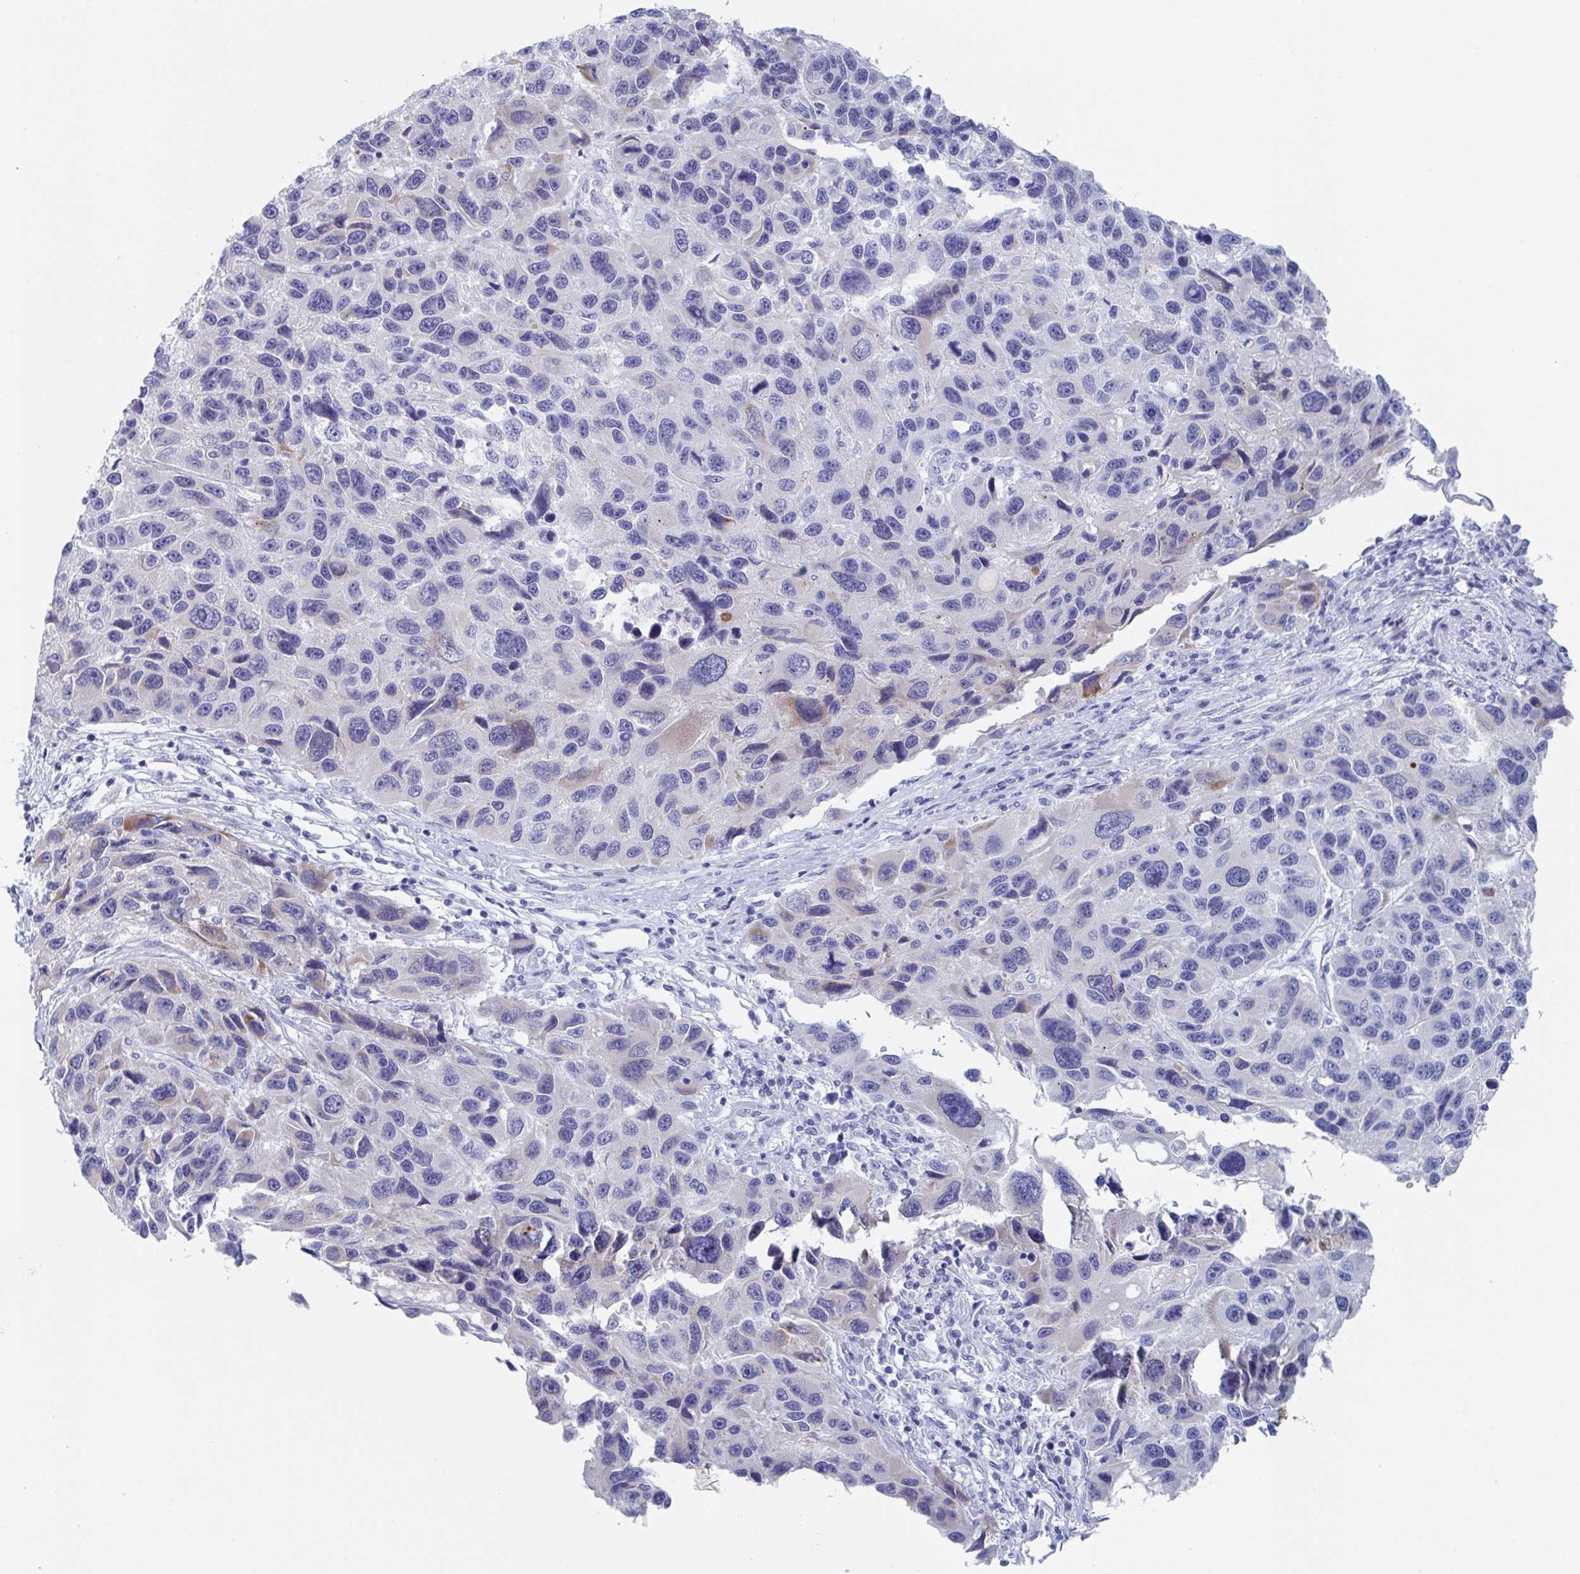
{"staining": {"intensity": "weak", "quantity": "<25%", "location": "cytoplasmic/membranous"}, "tissue": "melanoma", "cell_type": "Tumor cells", "image_type": "cancer", "snomed": [{"axis": "morphology", "description": "Malignant melanoma, NOS"}, {"axis": "topography", "description": "Skin"}], "caption": "IHC of malignant melanoma demonstrates no staining in tumor cells. (Stains: DAB immunohistochemistry with hematoxylin counter stain, Microscopy: brightfield microscopy at high magnification).", "gene": "NT5C3B", "patient": {"sex": "male", "age": 53}}